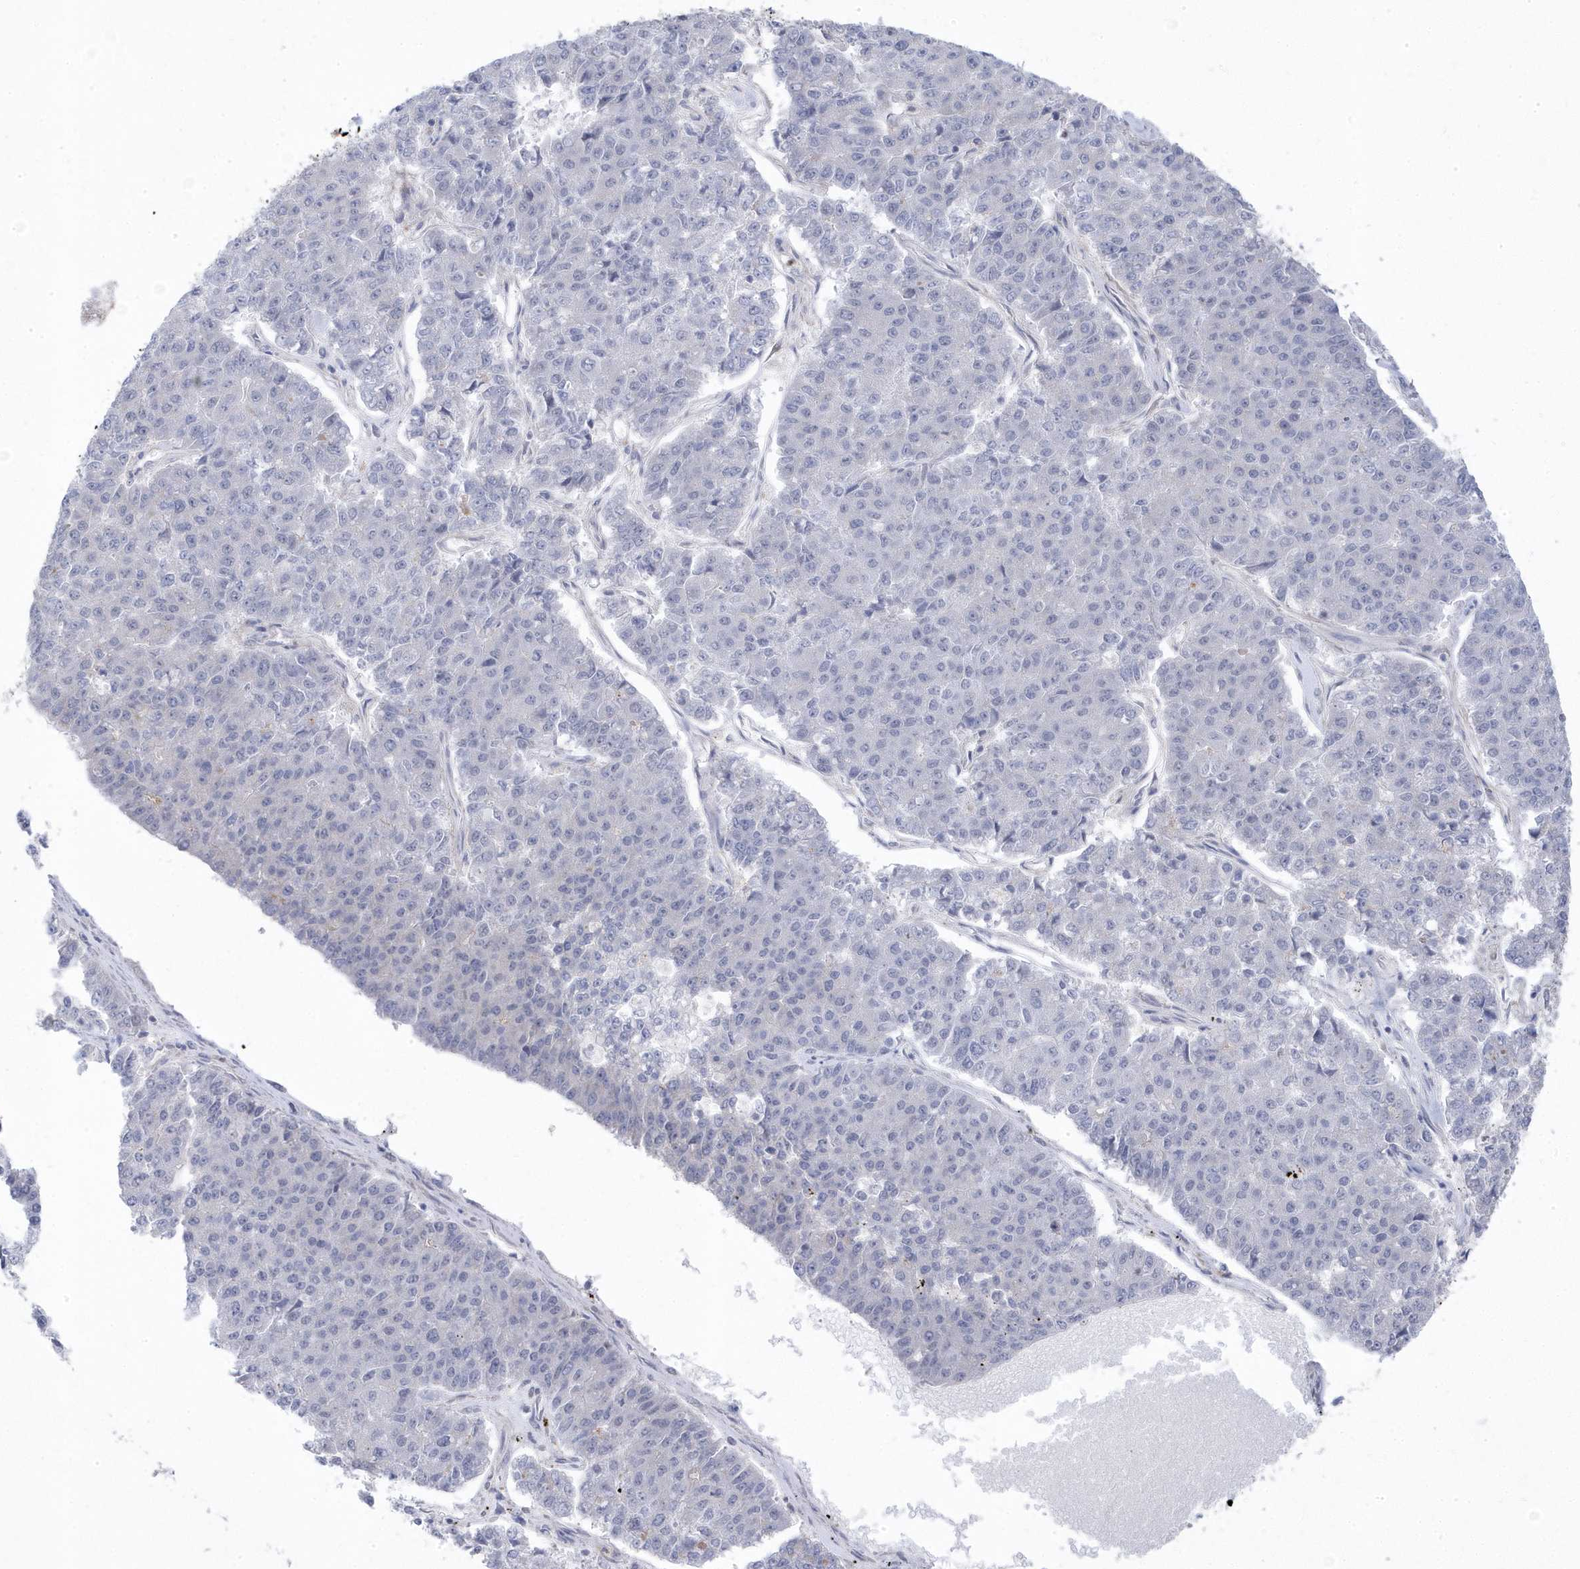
{"staining": {"intensity": "negative", "quantity": "none", "location": "none"}, "tissue": "pancreatic cancer", "cell_type": "Tumor cells", "image_type": "cancer", "snomed": [{"axis": "morphology", "description": "Adenocarcinoma, NOS"}, {"axis": "topography", "description": "Pancreas"}], "caption": "Immunohistochemical staining of human pancreatic cancer demonstrates no significant staining in tumor cells.", "gene": "ANAPC1", "patient": {"sex": "male", "age": 50}}